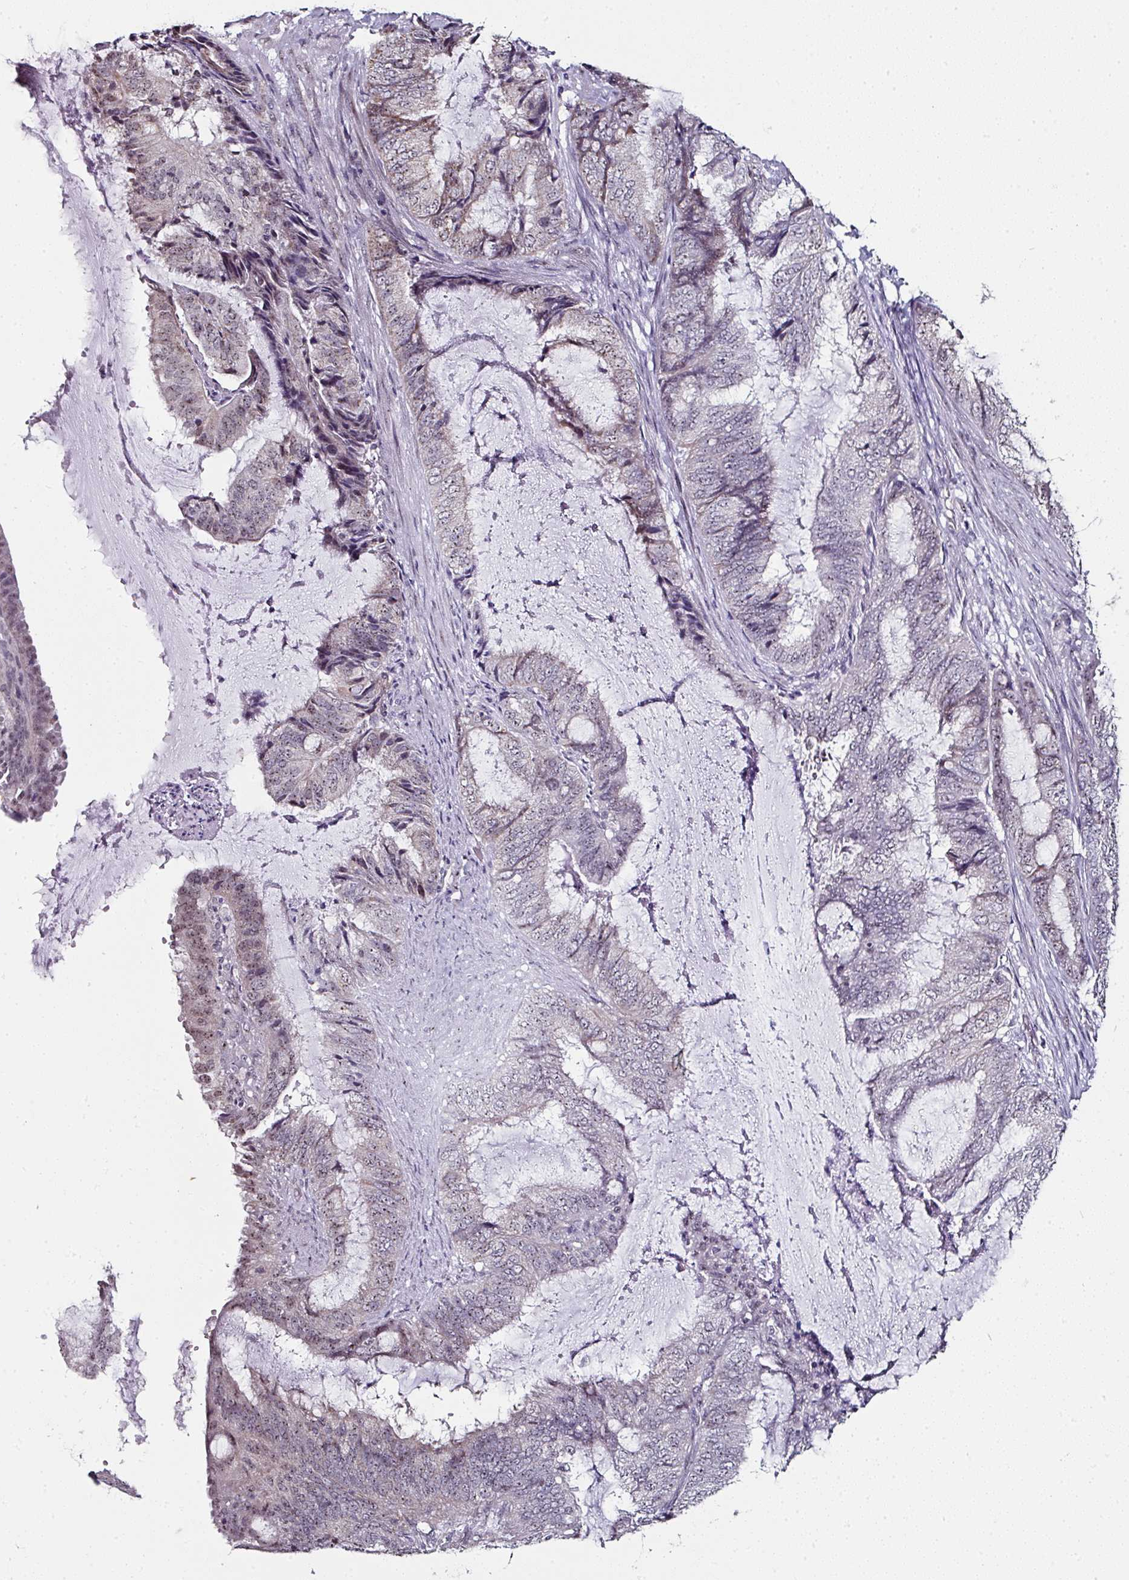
{"staining": {"intensity": "moderate", "quantity": "<25%", "location": "cytoplasmic/membranous,nuclear"}, "tissue": "endometrial cancer", "cell_type": "Tumor cells", "image_type": "cancer", "snomed": [{"axis": "morphology", "description": "Adenocarcinoma, NOS"}, {"axis": "topography", "description": "Endometrium"}], "caption": "Endometrial cancer tissue displays moderate cytoplasmic/membranous and nuclear staining in about <25% of tumor cells", "gene": "NACC2", "patient": {"sex": "female", "age": 51}}